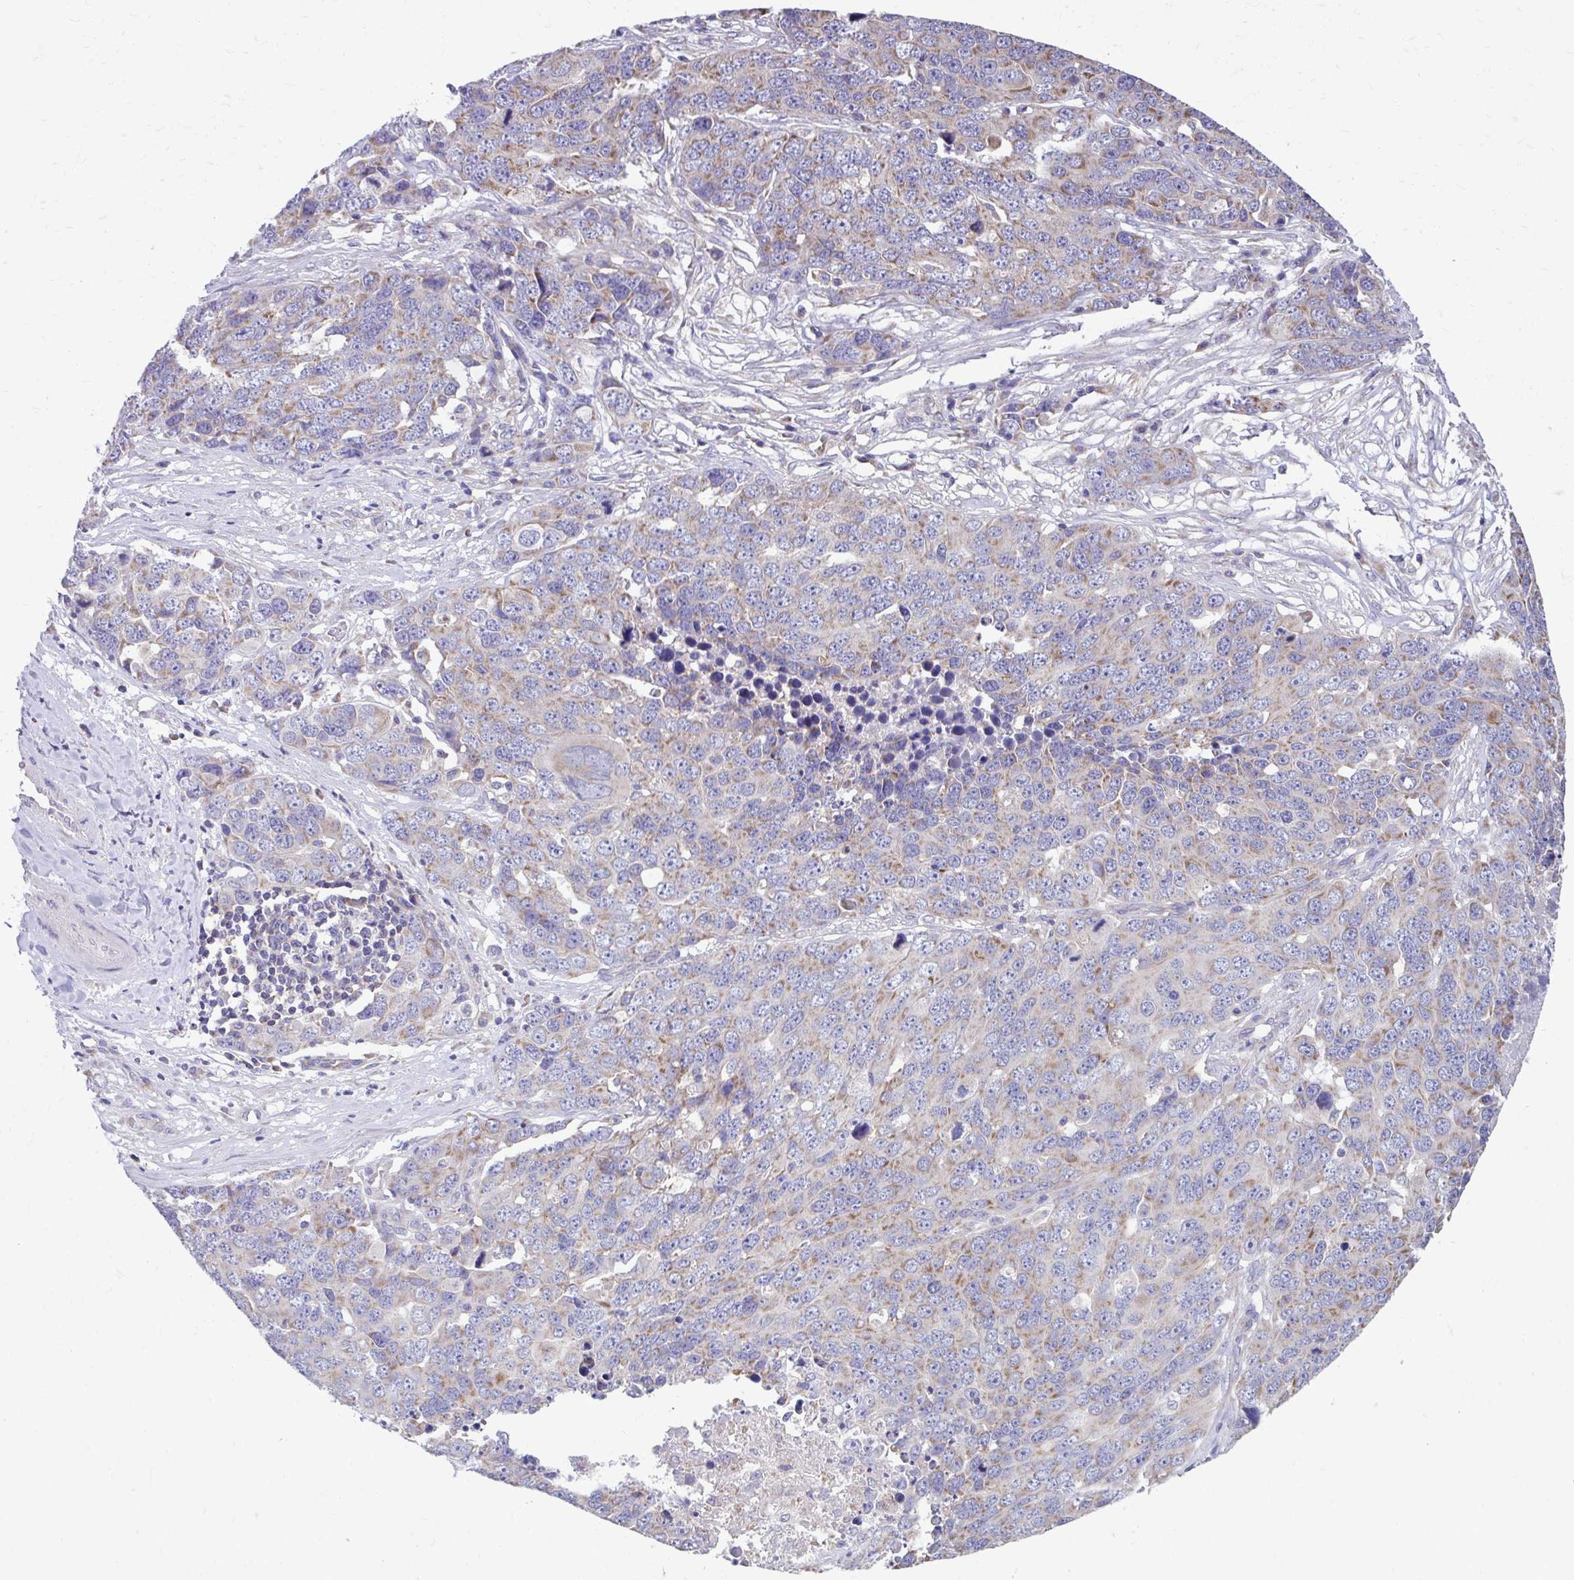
{"staining": {"intensity": "weak", "quantity": "25%-75%", "location": "cytoplasmic/membranous"}, "tissue": "ovarian cancer", "cell_type": "Tumor cells", "image_type": "cancer", "snomed": [{"axis": "morphology", "description": "Cystadenocarcinoma, serous, NOS"}, {"axis": "topography", "description": "Ovary"}], "caption": "Protein expression analysis of ovarian cancer displays weak cytoplasmic/membranous expression in approximately 25%-75% of tumor cells.", "gene": "LINGO4", "patient": {"sex": "female", "age": 76}}